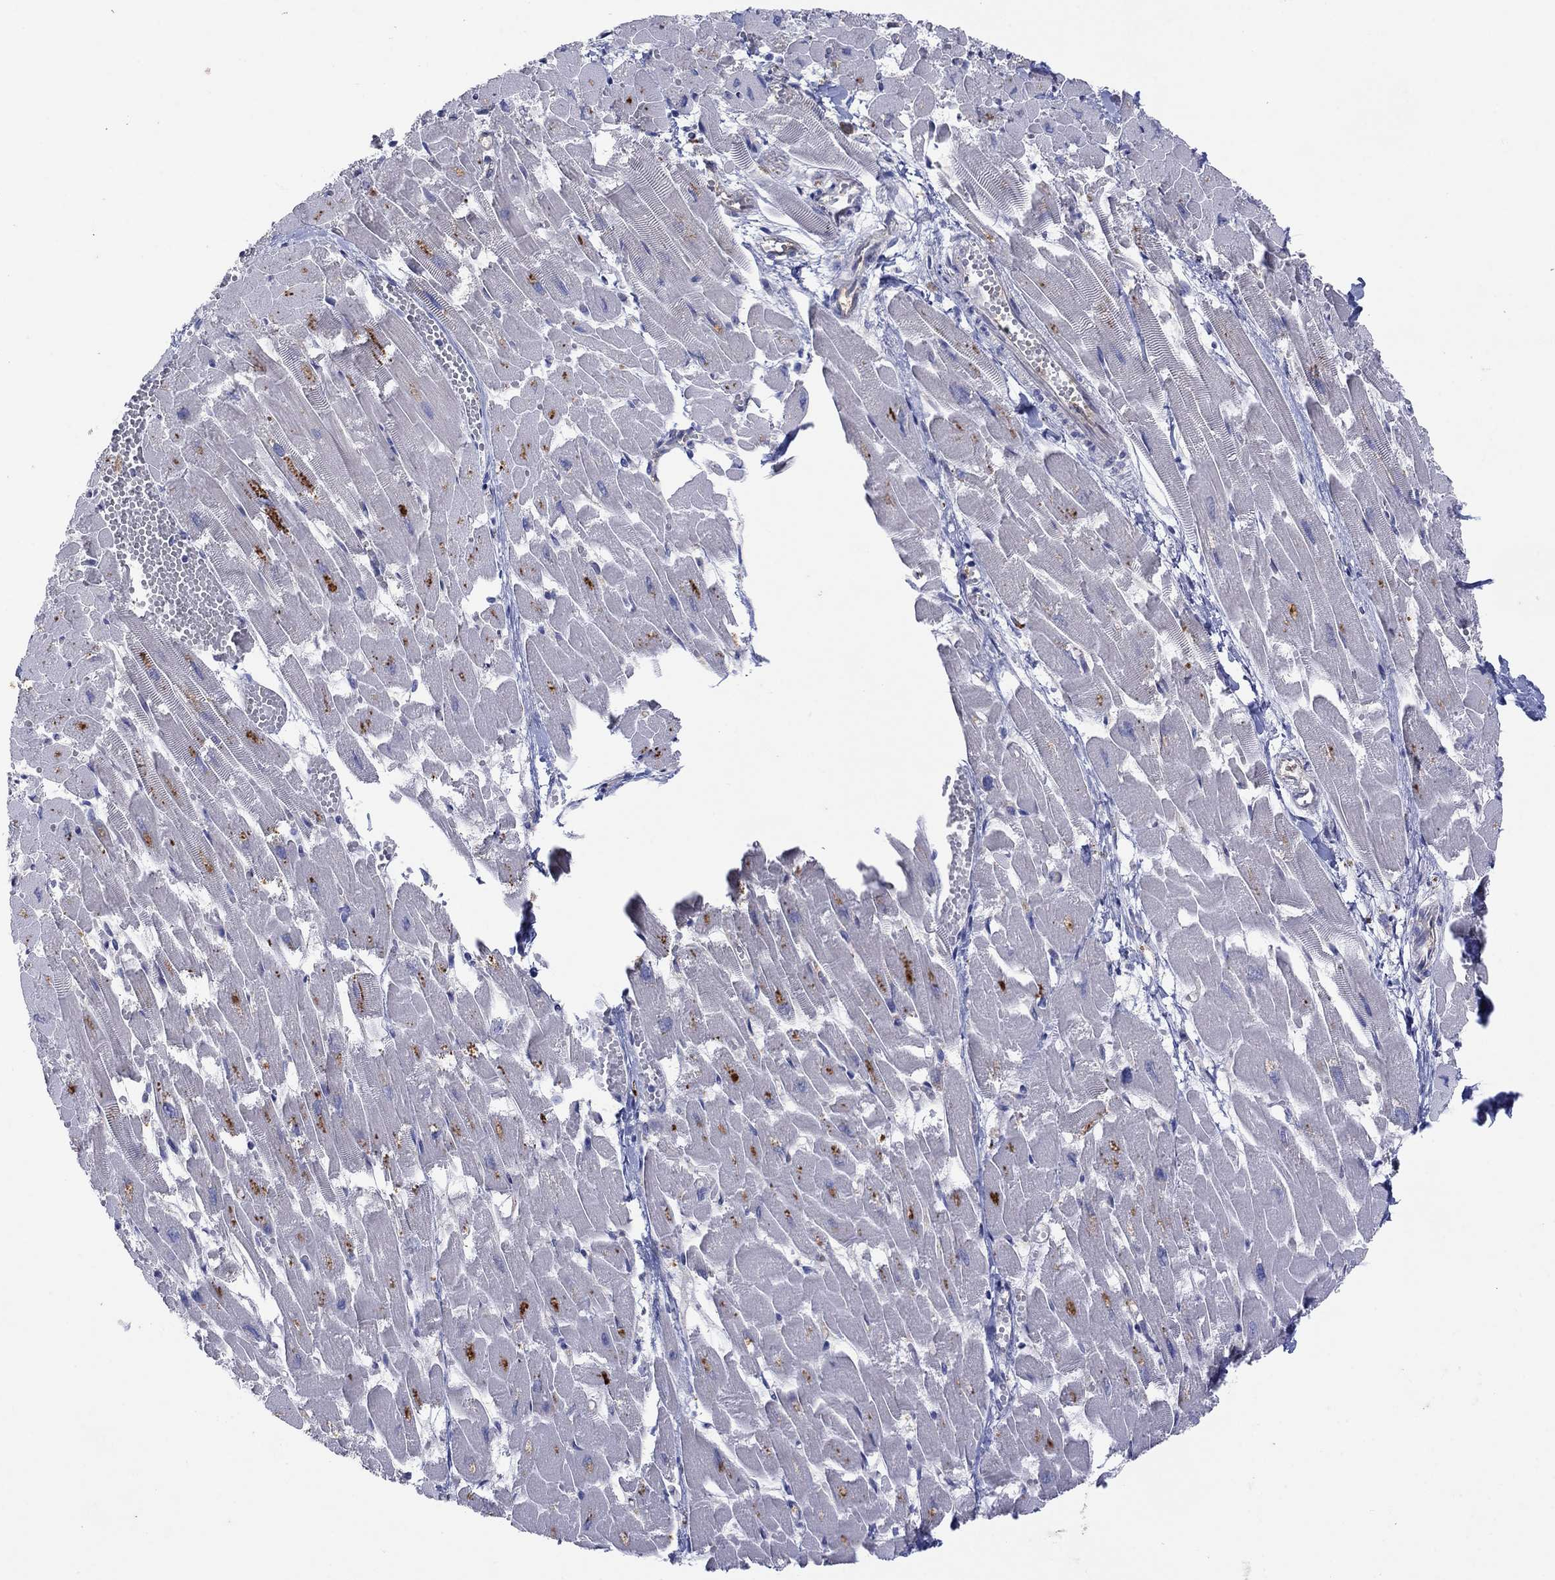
{"staining": {"intensity": "negative", "quantity": "none", "location": "none"}, "tissue": "heart muscle", "cell_type": "Cardiomyocytes", "image_type": "normal", "snomed": [{"axis": "morphology", "description": "Normal tissue, NOS"}, {"axis": "topography", "description": "Heart"}], "caption": "A histopathology image of human heart muscle is negative for staining in cardiomyocytes. (DAB (3,3'-diaminobenzidine) IHC with hematoxylin counter stain).", "gene": "PLCL2", "patient": {"sex": "female", "age": 52}}